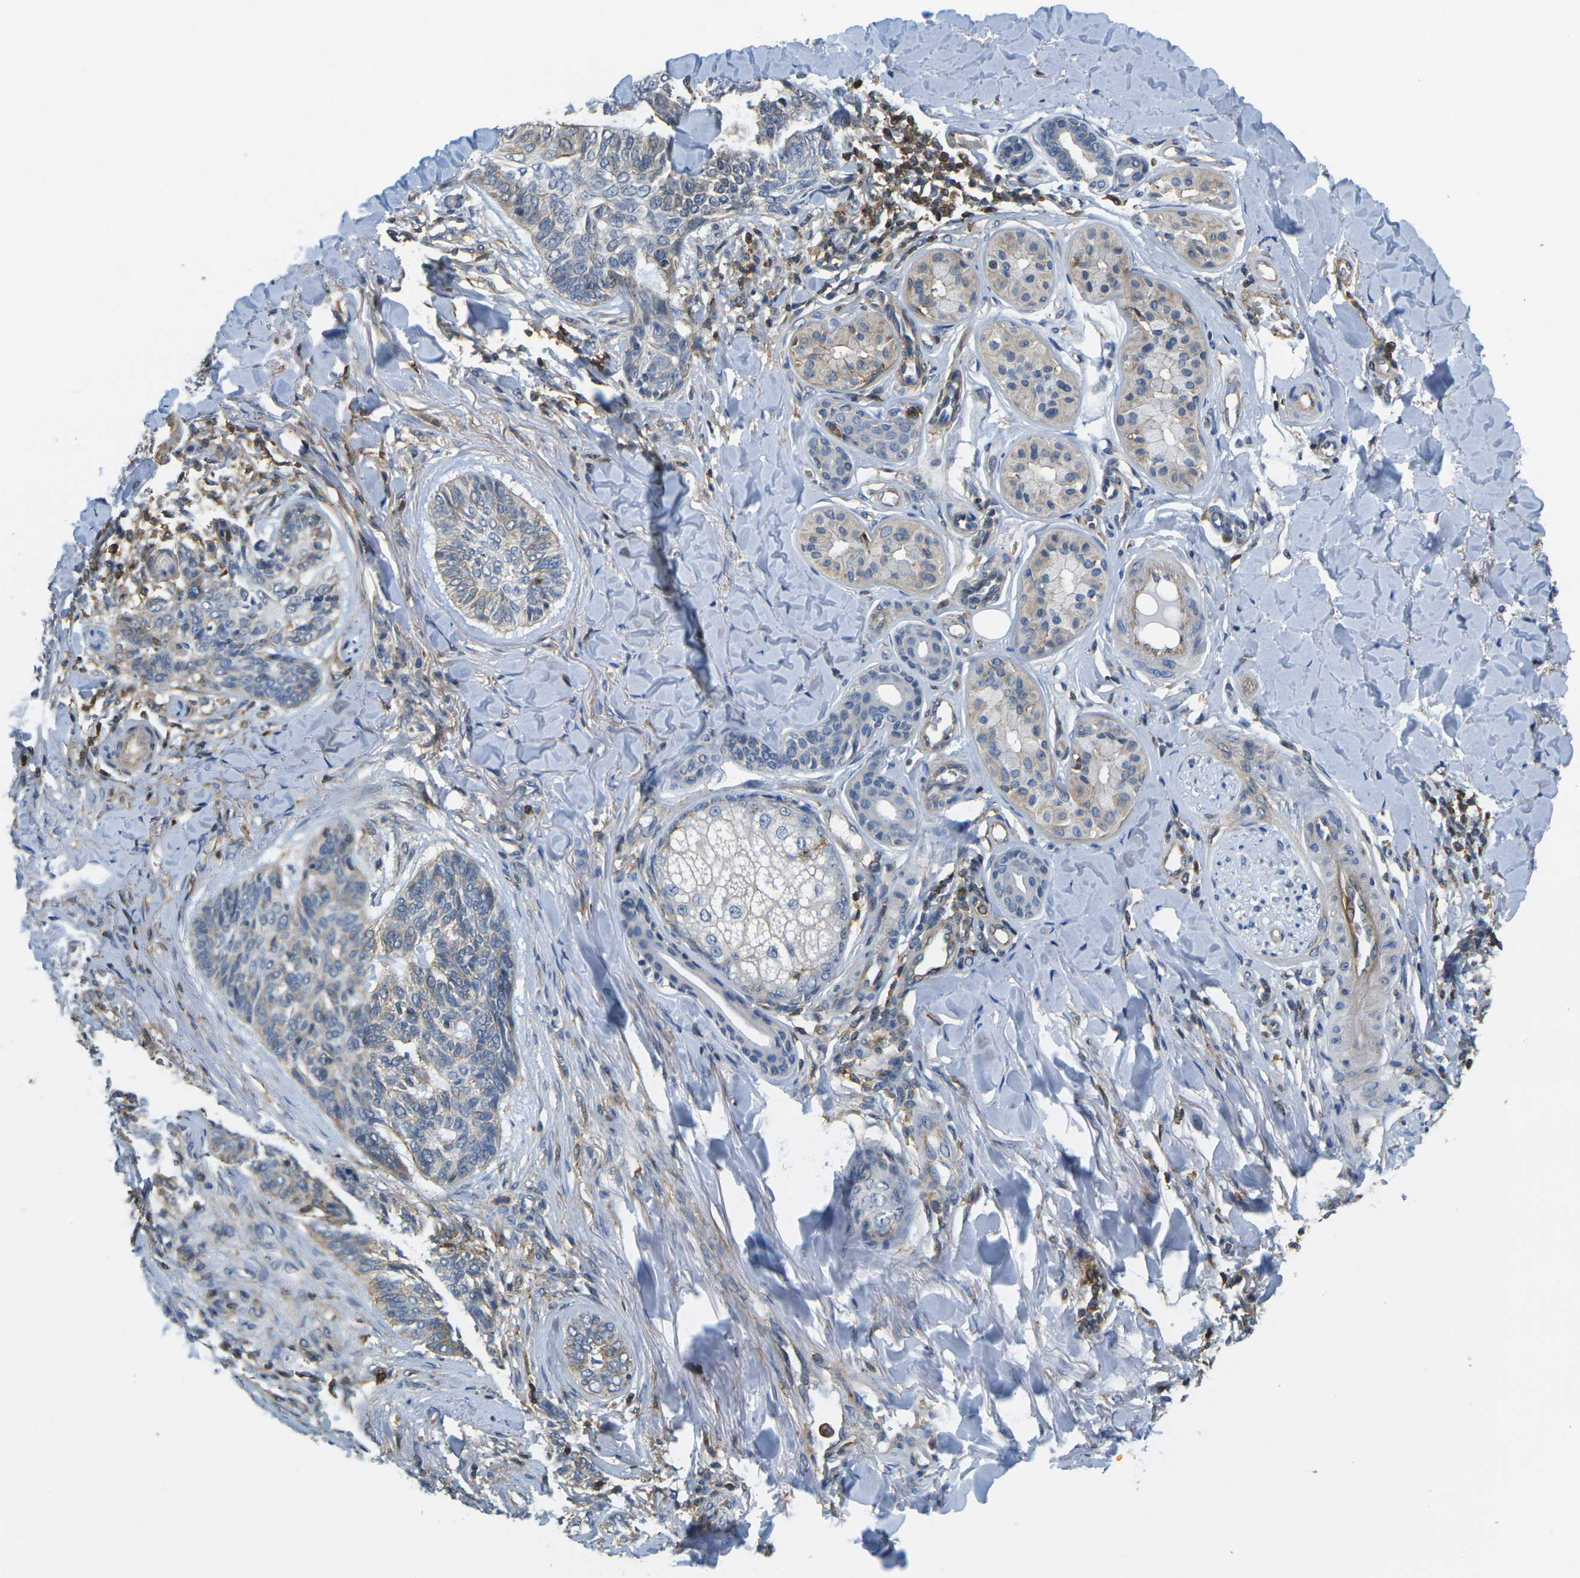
{"staining": {"intensity": "weak", "quantity": "25%-75%", "location": "cytoplasmic/membranous"}, "tissue": "skin cancer", "cell_type": "Tumor cells", "image_type": "cancer", "snomed": [{"axis": "morphology", "description": "Basal cell carcinoma"}, {"axis": "topography", "description": "Skin"}], "caption": "An image showing weak cytoplasmic/membranous expression in approximately 25%-75% of tumor cells in skin cancer, as visualized by brown immunohistochemical staining.", "gene": "LASP1", "patient": {"sex": "male", "age": 43}}